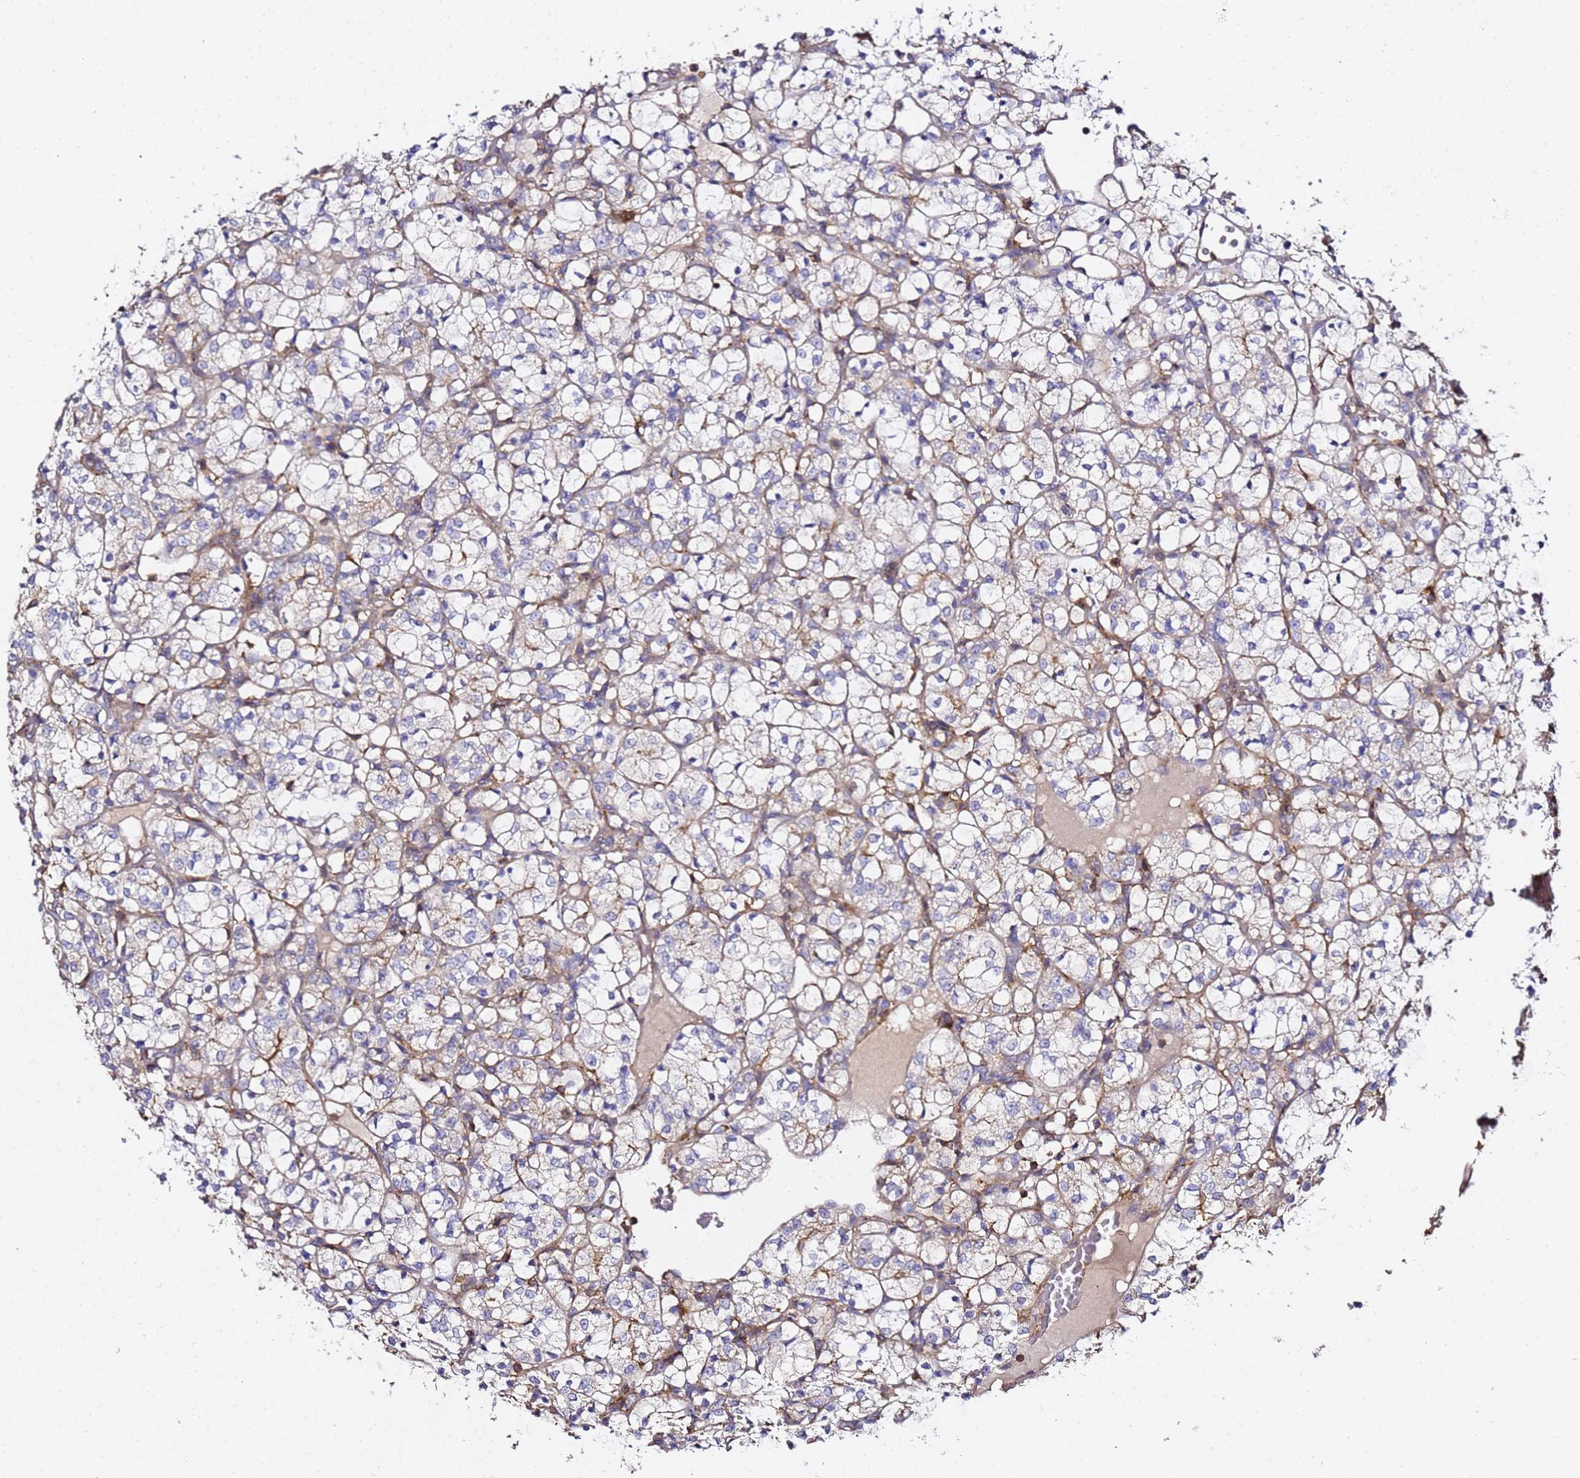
{"staining": {"intensity": "negative", "quantity": "none", "location": "none"}, "tissue": "renal cancer", "cell_type": "Tumor cells", "image_type": "cancer", "snomed": [{"axis": "morphology", "description": "Adenocarcinoma, NOS"}, {"axis": "topography", "description": "Kidney"}], "caption": "This is an IHC histopathology image of human renal cancer (adenocarcinoma). There is no staining in tumor cells.", "gene": "ZFP36L2", "patient": {"sex": "female", "age": 69}}